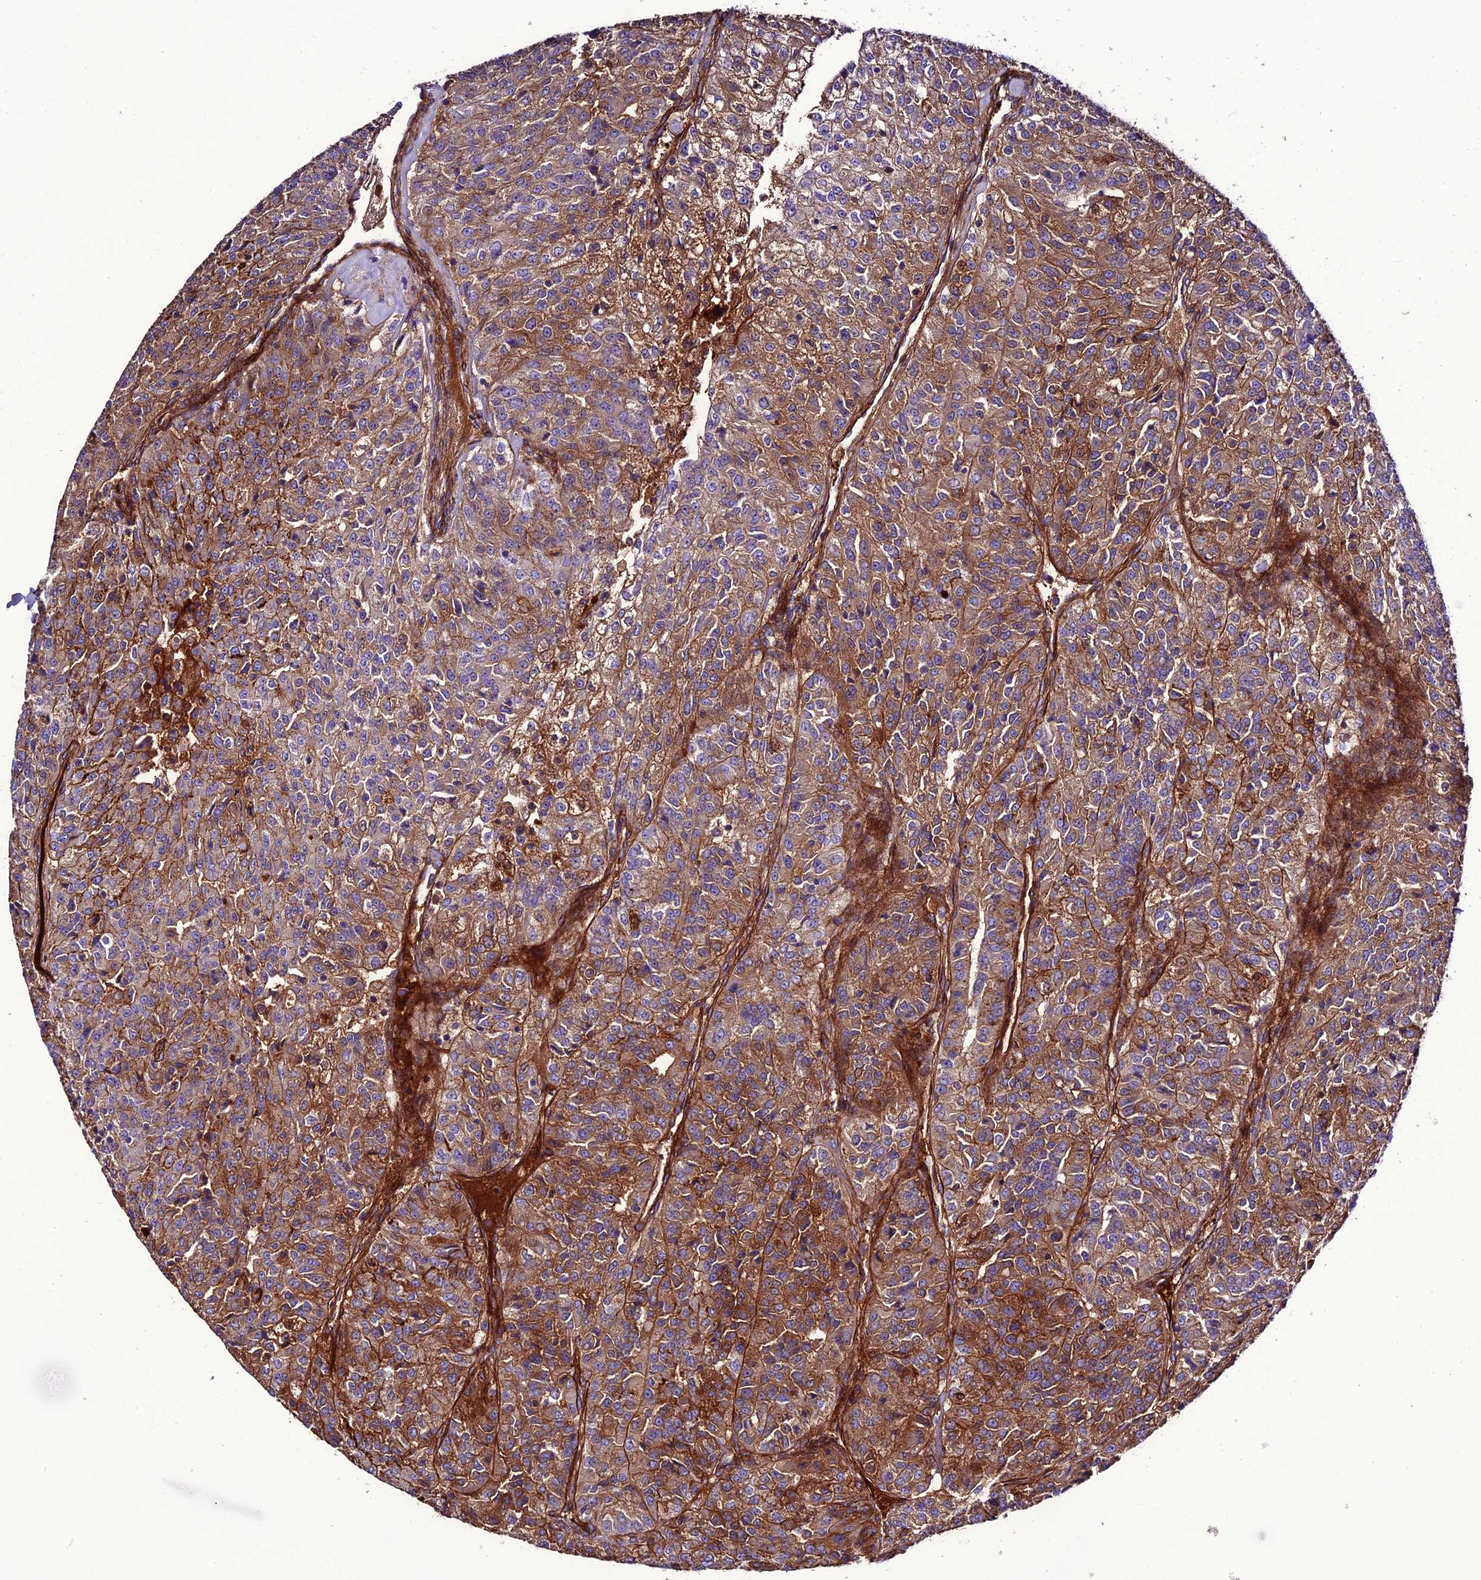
{"staining": {"intensity": "strong", "quantity": "25%-75%", "location": "cytoplasmic/membranous"}, "tissue": "renal cancer", "cell_type": "Tumor cells", "image_type": "cancer", "snomed": [{"axis": "morphology", "description": "Adenocarcinoma, NOS"}, {"axis": "topography", "description": "Kidney"}], "caption": "Renal cancer stained for a protein (brown) exhibits strong cytoplasmic/membranous positive expression in approximately 25%-75% of tumor cells.", "gene": "REX1BD", "patient": {"sex": "female", "age": 63}}